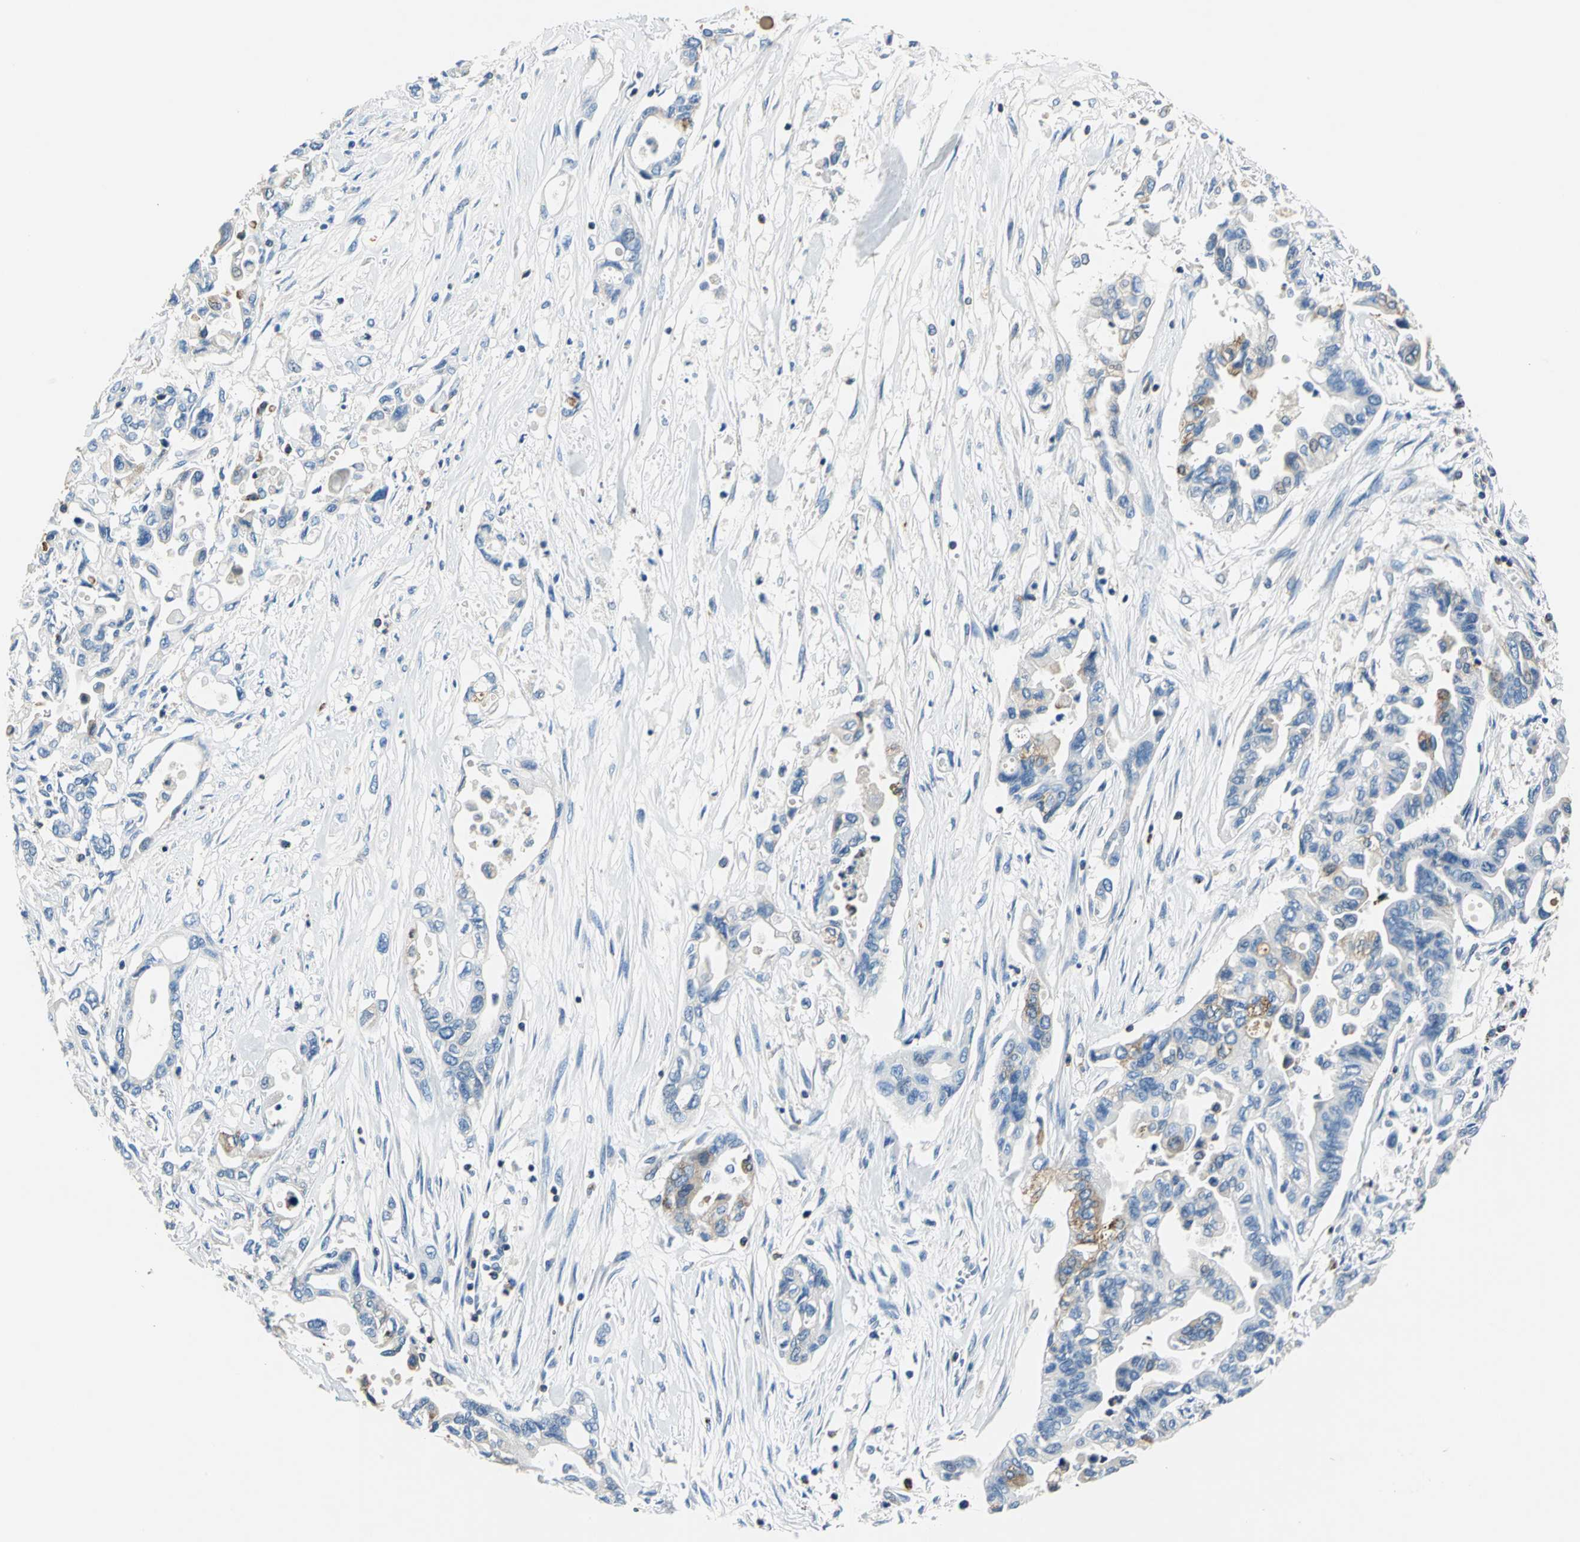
{"staining": {"intensity": "moderate", "quantity": "<25%", "location": "cytoplasmic/membranous"}, "tissue": "pancreatic cancer", "cell_type": "Tumor cells", "image_type": "cancer", "snomed": [{"axis": "morphology", "description": "Adenocarcinoma, NOS"}, {"axis": "topography", "description": "Pancreas"}], "caption": "Pancreatic adenocarcinoma stained with a brown dye demonstrates moderate cytoplasmic/membranous positive positivity in about <25% of tumor cells.", "gene": "SEPTIN6", "patient": {"sex": "female", "age": 57}}